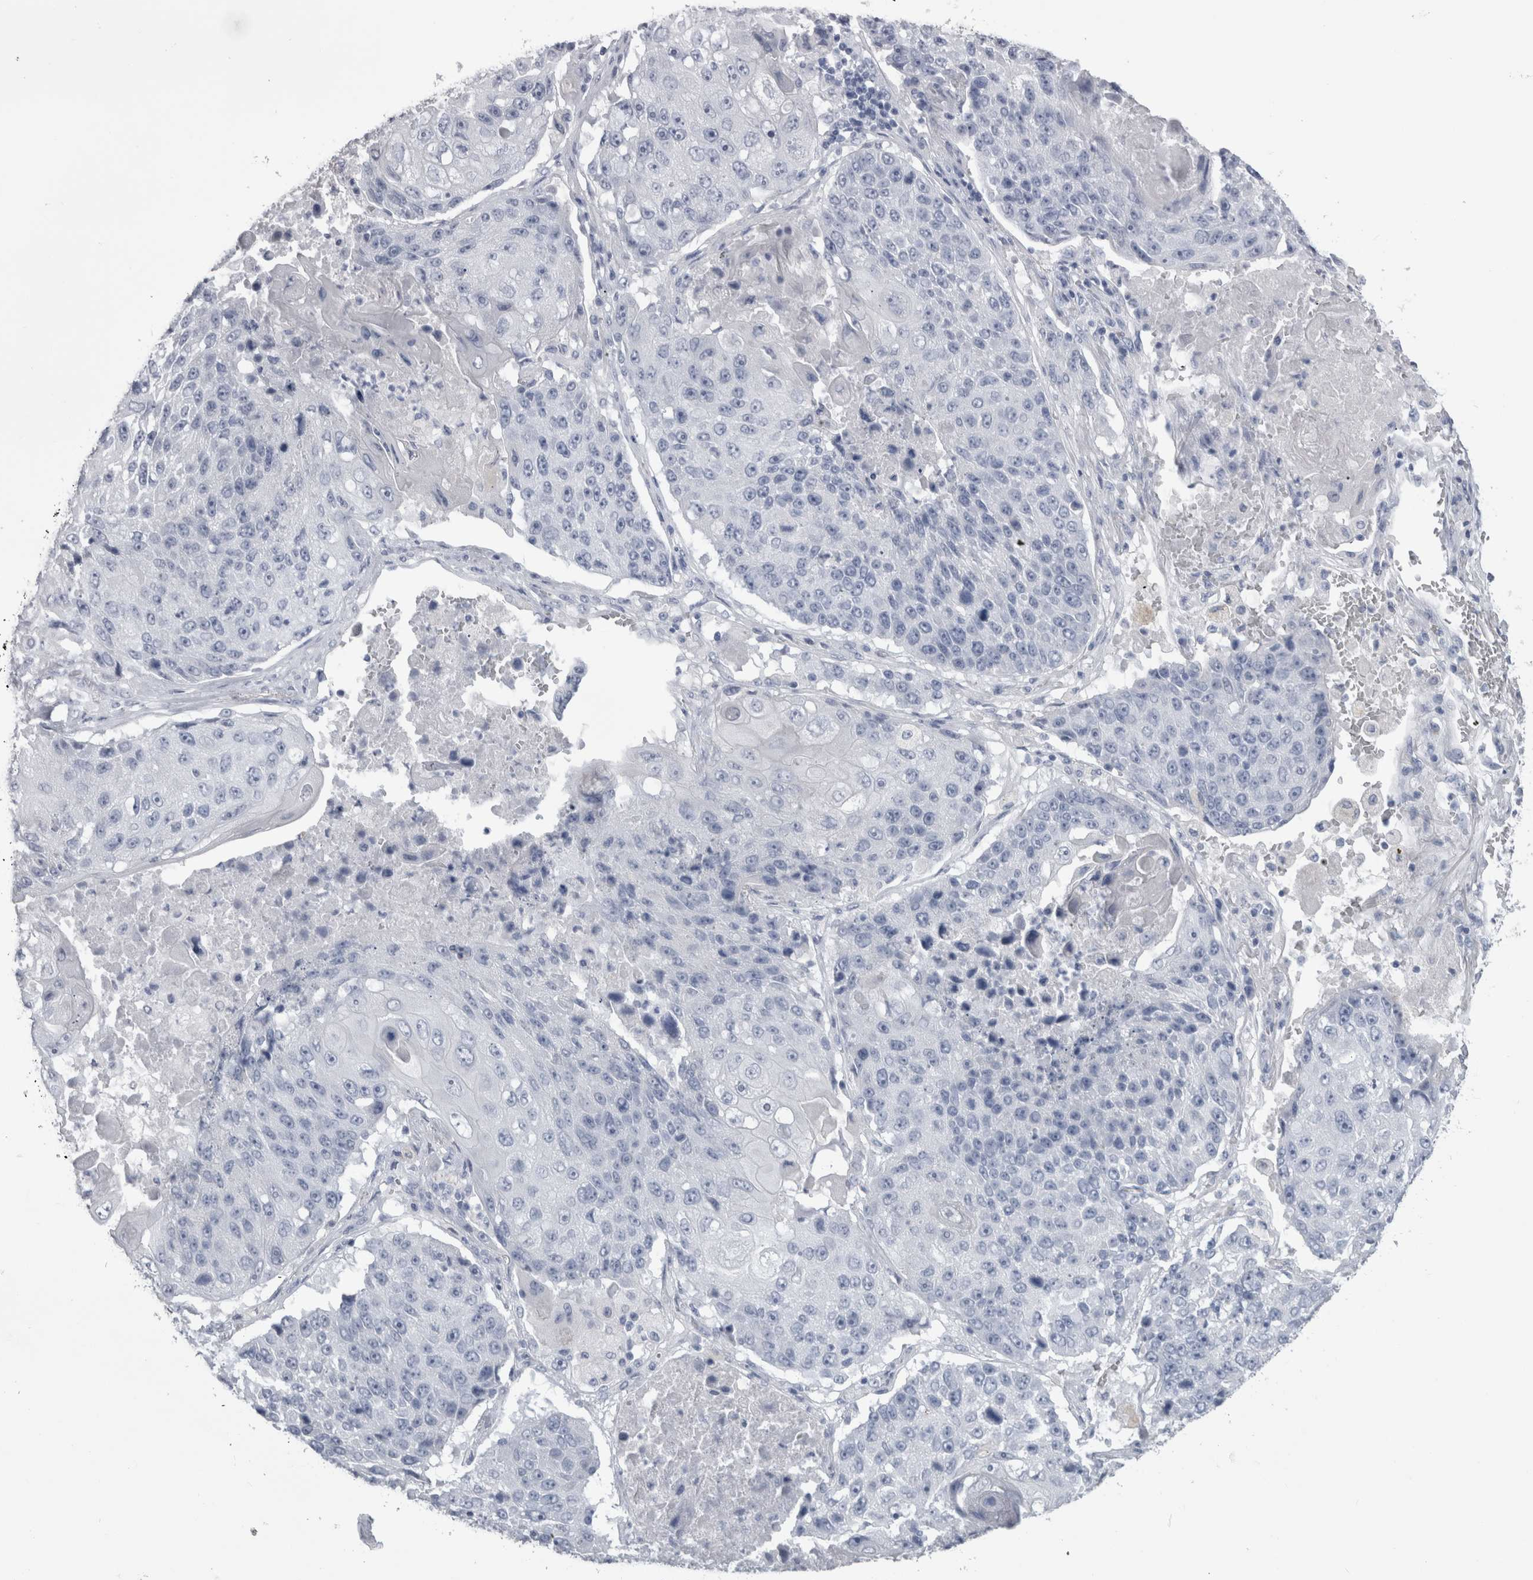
{"staining": {"intensity": "negative", "quantity": "none", "location": "none"}, "tissue": "lung cancer", "cell_type": "Tumor cells", "image_type": "cancer", "snomed": [{"axis": "morphology", "description": "Squamous cell carcinoma, NOS"}, {"axis": "topography", "description": "Lung"}], "caption": "This is an immunohistochemistry histopathology image of lung squamous cell carcinoma. There is no positivity in tumor cells.", "gene": "PTH", "patient": {"sex": "male", "age": 61}}